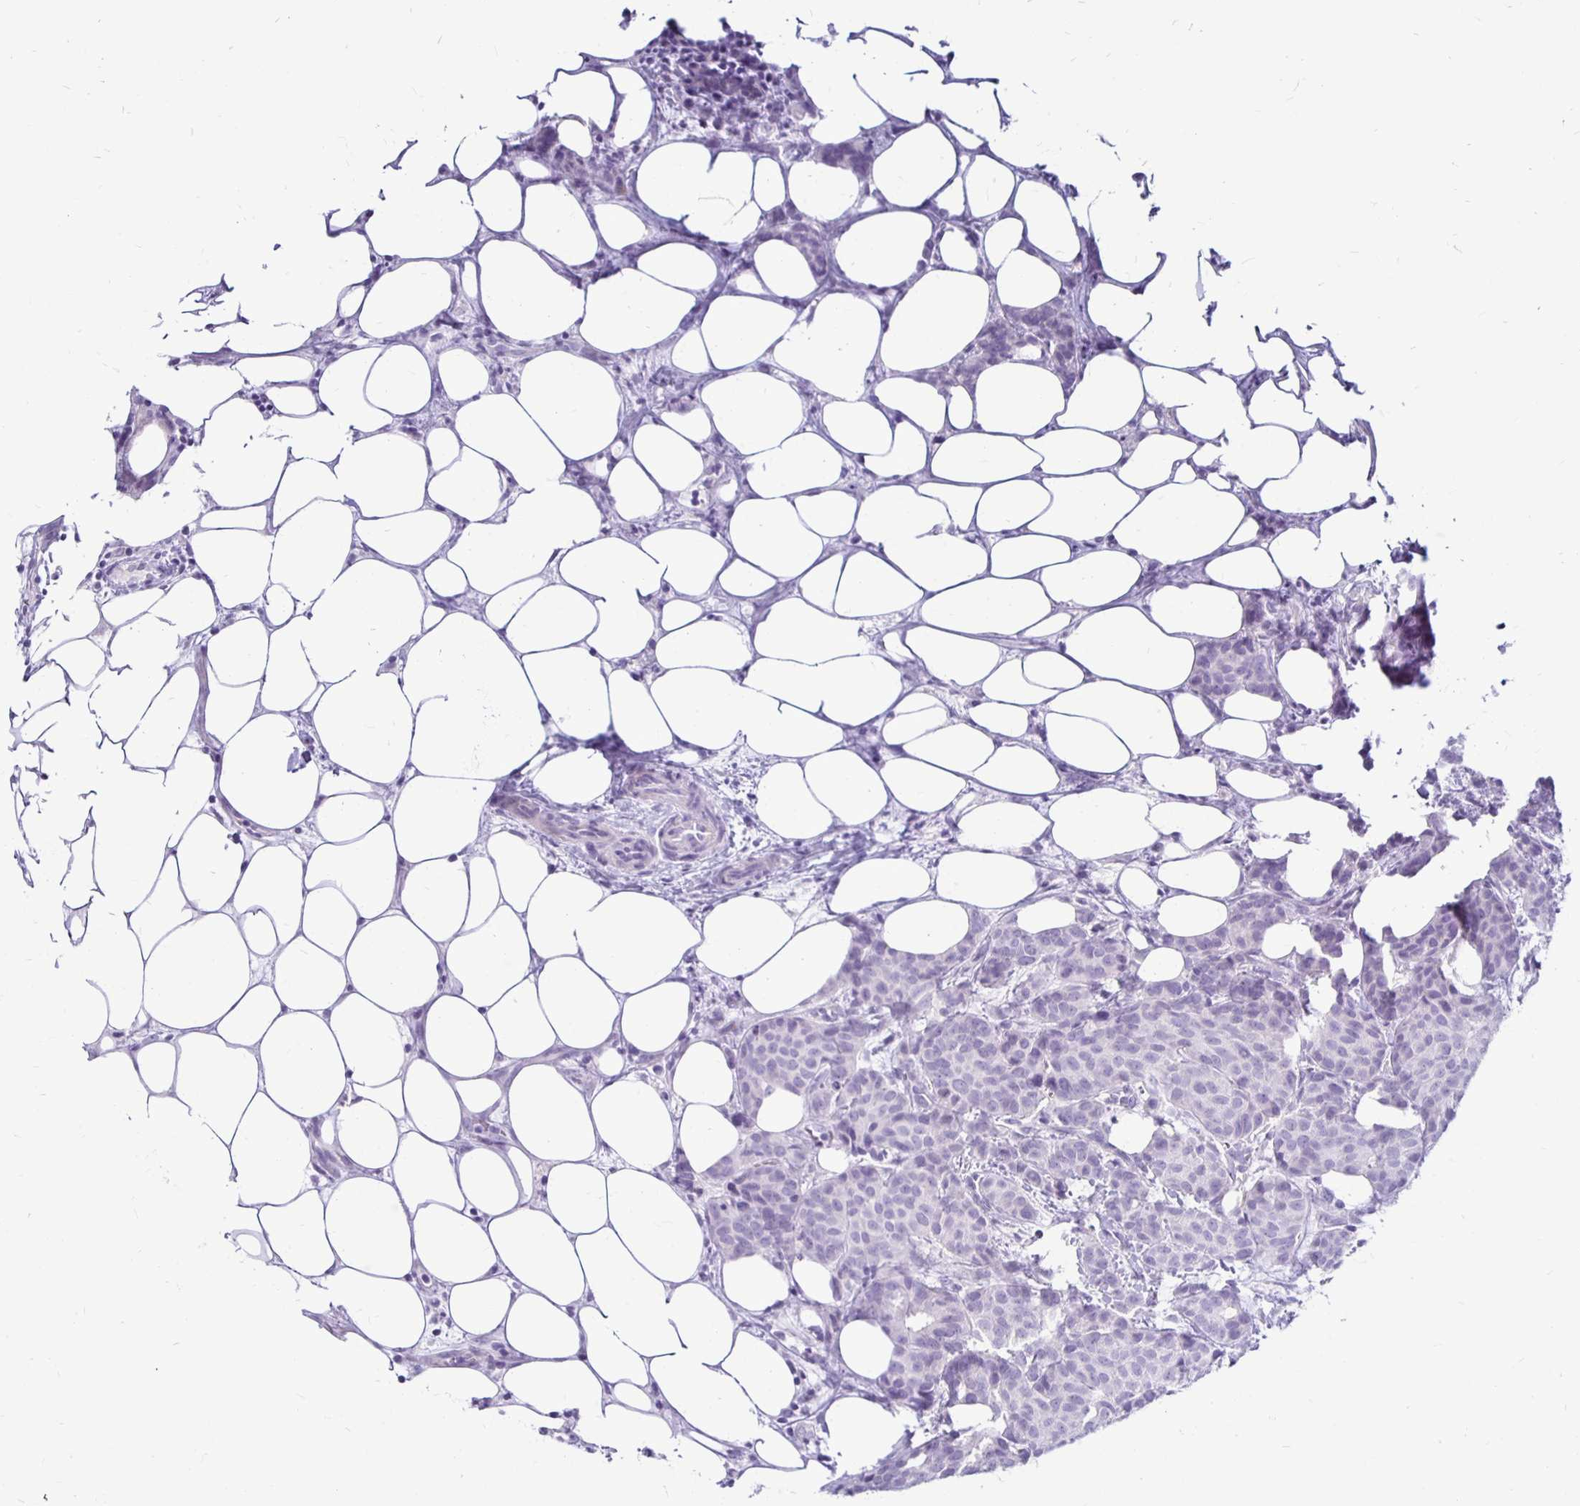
{"staining": {"intensity": "negative", "quantity": "none", "location": "none"}, "tissue": "breast cancer", "cell_type": "Tumor cells", "image_type": "cancer", "snomed": [{"axis": "morphology", "description": "Duct carcinoma"}, {"axis": "topography", "description": "Breast"}], "caption": "IHC of human breast cancer (infiltrating ductal carcinoma) reveals no expression in tumor cells.", "gene": "RYR1", "patient": {"sex": "female", "age": 70}}